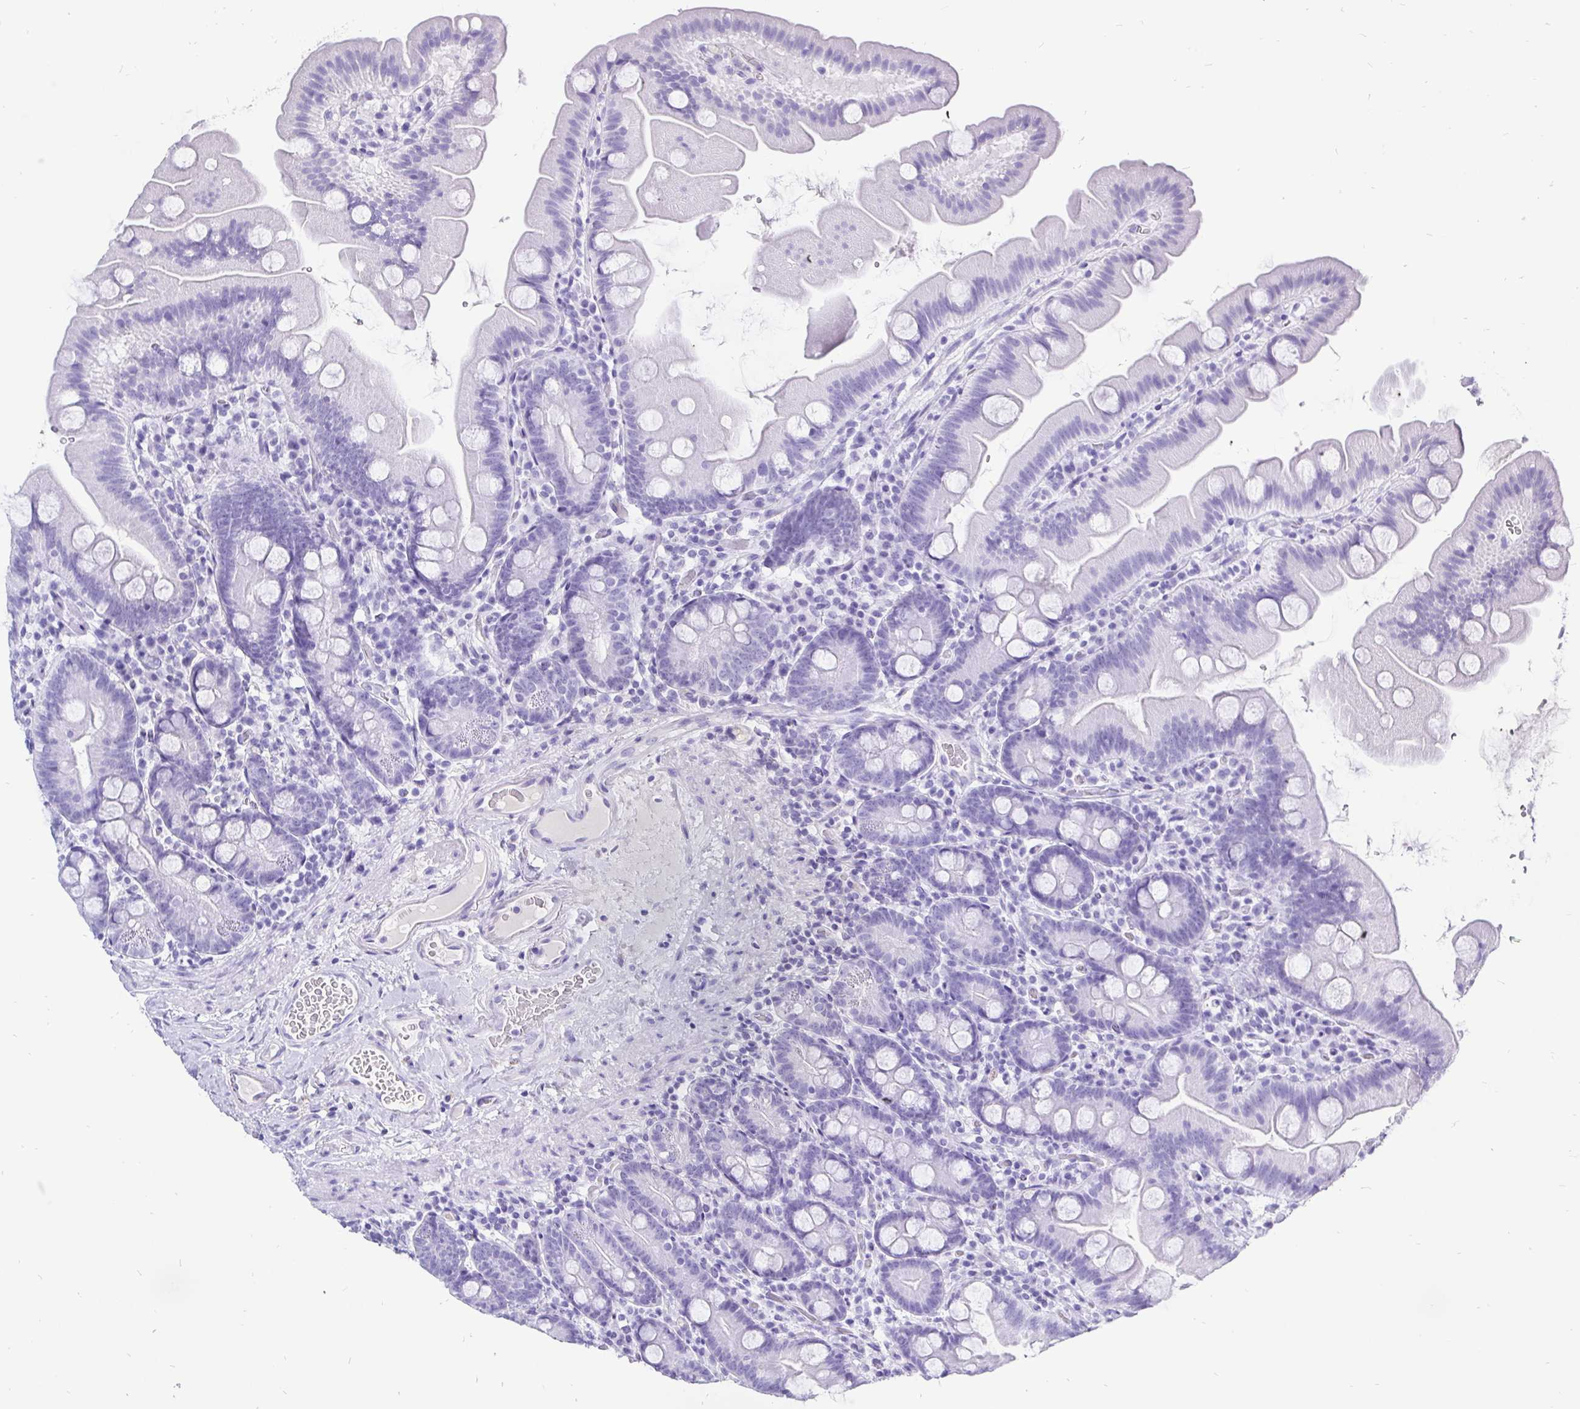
{"staining": {"intensity": "negative", "quantity": "none", "location": "none"}, "tissue": "small intestine", "cell_type": "Glandular cells", "image_type": "normal", "snomed": [{"axis": "morphology", "description": "Normal tissue, NOS"}, {"axis": "topography", "description": "Small intestine"}], "caption": "This is an IHC histopathology image of normal small intestine. There is no positivity in glandular cells.", "gene": "KRT13", "patient": {"sex": "female", "age": 68}}